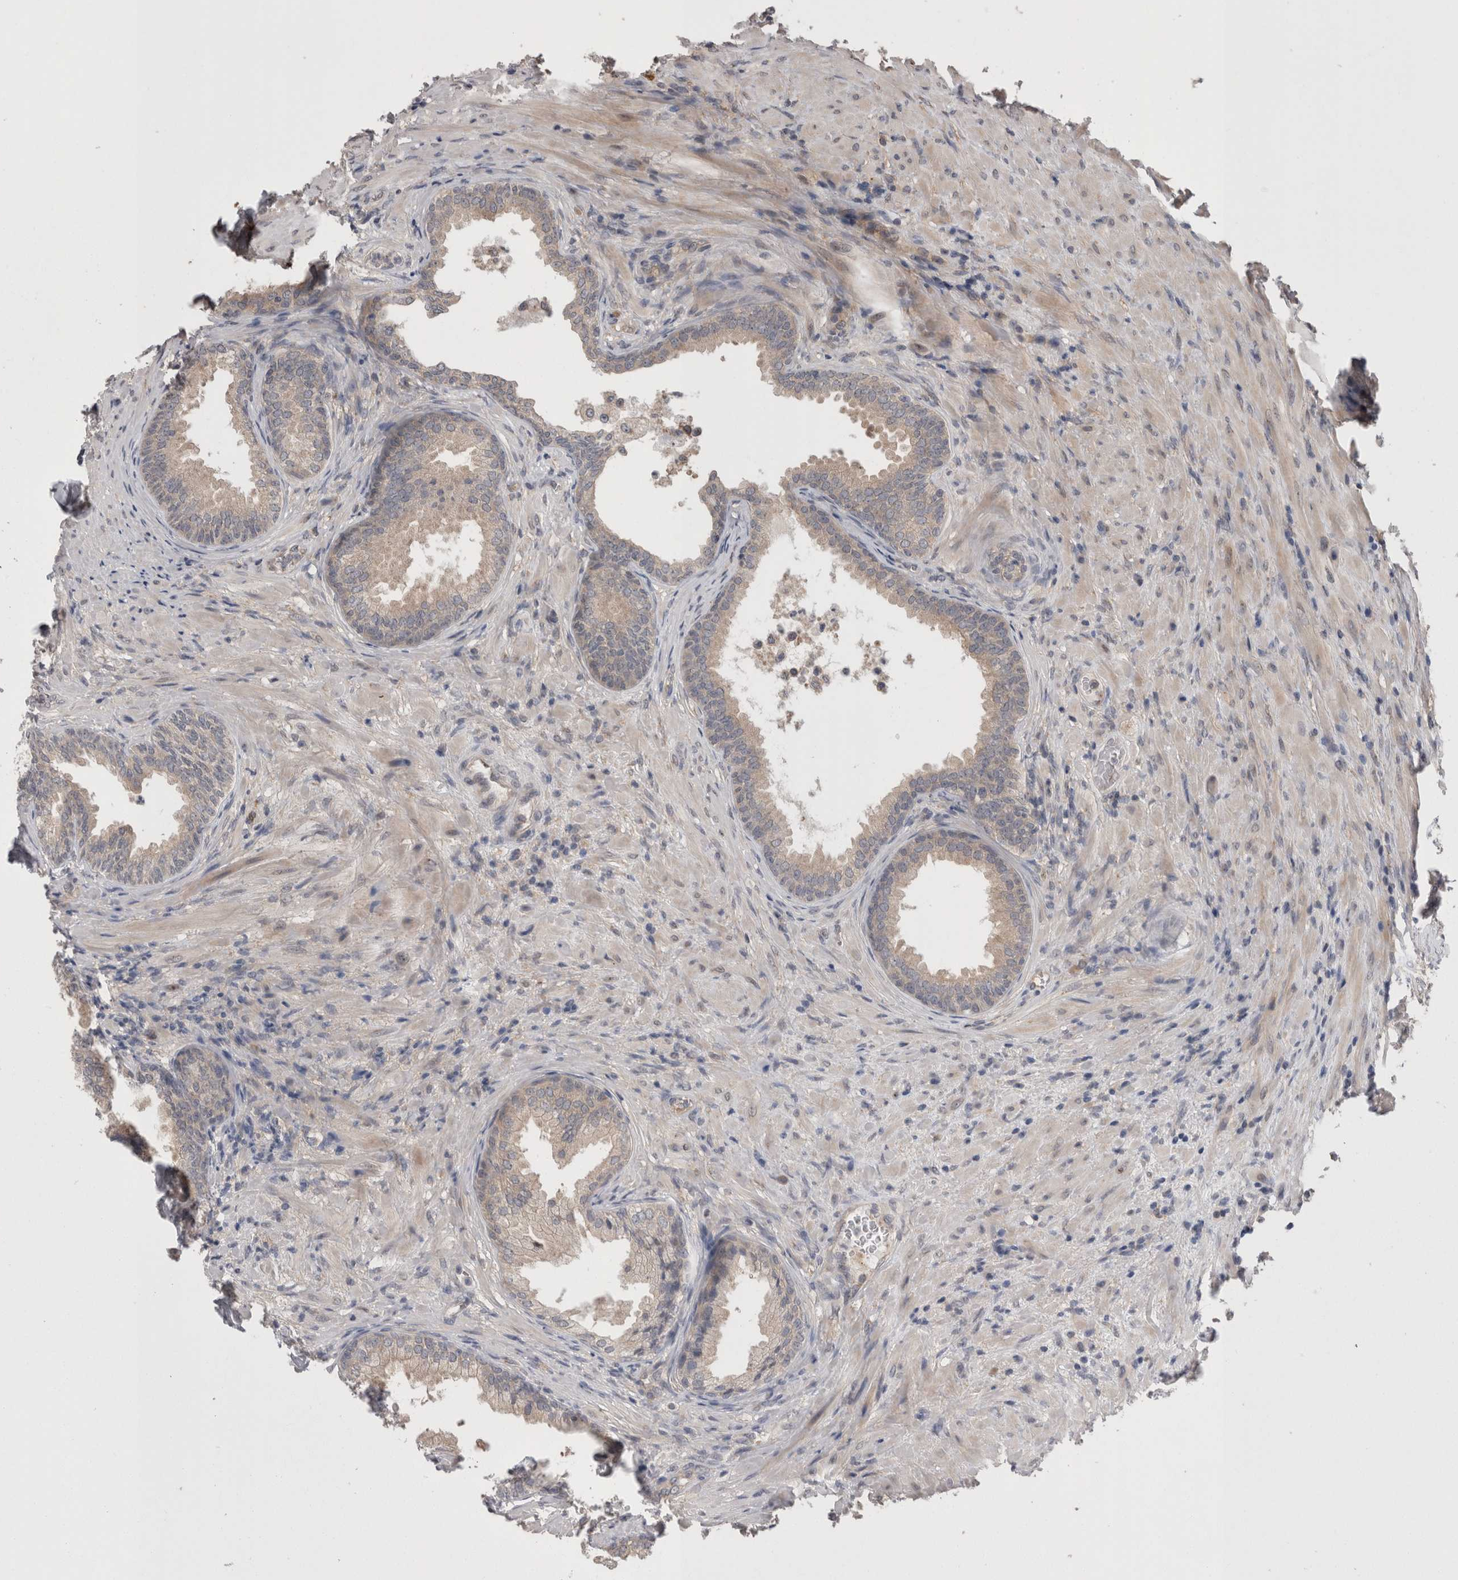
{"staining": {"intensity": "moderate", "quantity": "25%-75%", "location": "cytoplasmic/membranous"}, "tissue": "prostate", "cell_type": "Glandular cells", "image_type": "normal", "snomed": [{"axis": "morphology", "description": "Normal tissue, NOS"}, {"axis": "topography", "description": "Prostate"}], "caption": "Immunohistochemical staining of normal human prostate shows 25%-75% levels of moderate cytoplasmic/membranous protein expression in about 25%-75% of glandular cells.", "gene": "DCTN6", "patient": {"sex": "male", "age": 76}}